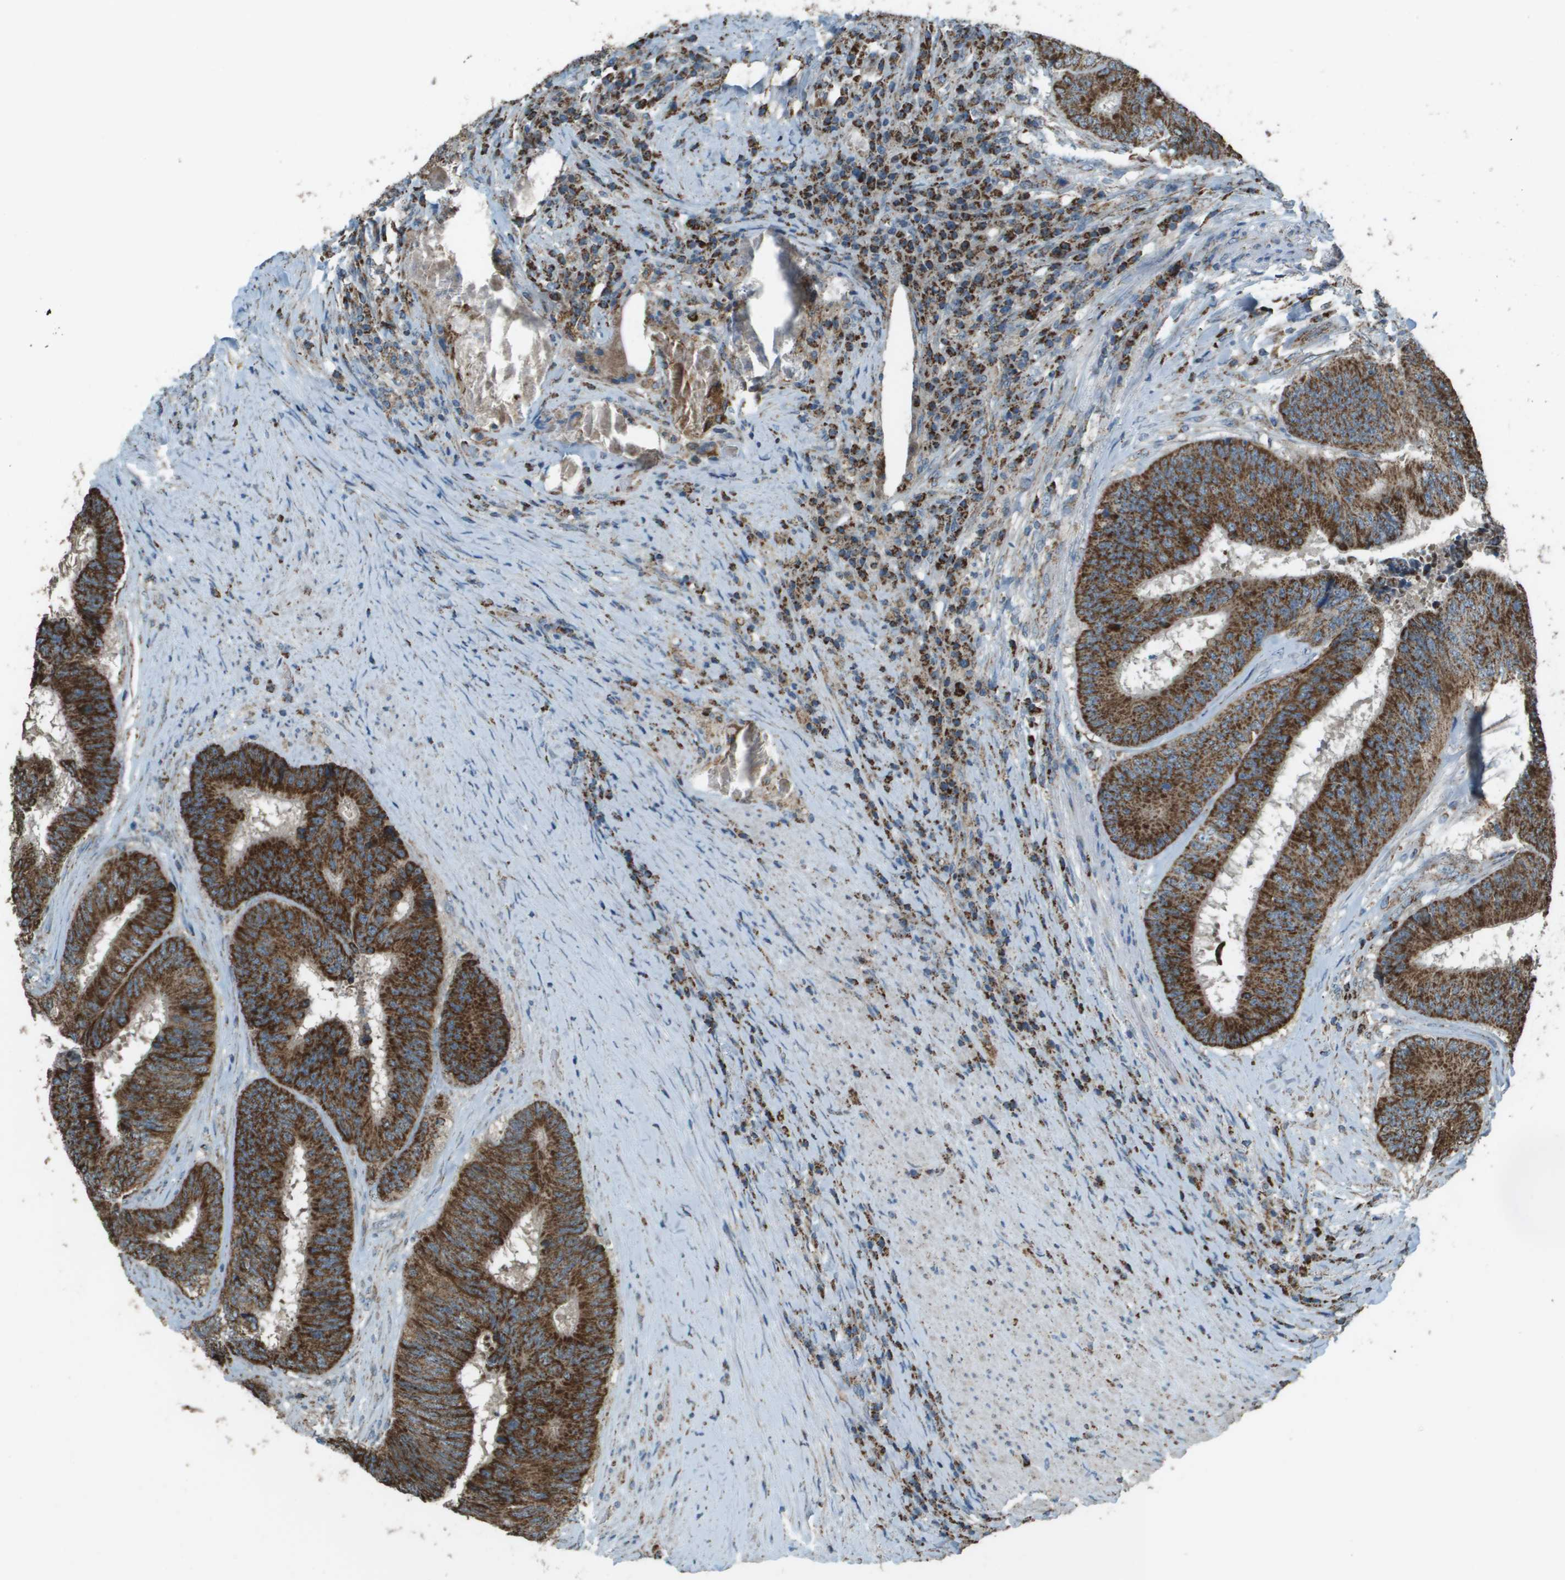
{"staining": {"intensity": "strong", "quantity": ">75%", "location": "cytoplasmic/membranous"}, "tissue": "colorectal cancer", "cell_type": "Tumor cells", "image_type": "cancer", "snomed": [{"axis": "morphology", "description": "Adenocarcinoma, NOS"}, {"axis": "topography", "description": "Rectum"}], "caption": "Brown immunohistochemical staining in human colorectal cancer (adenocarcinoma) exhibits strong cytoplasmic/membranous positivity in about >75% of tumor cells.", "gene": "FH", "patient": {"sex": "male", "age": 72}}